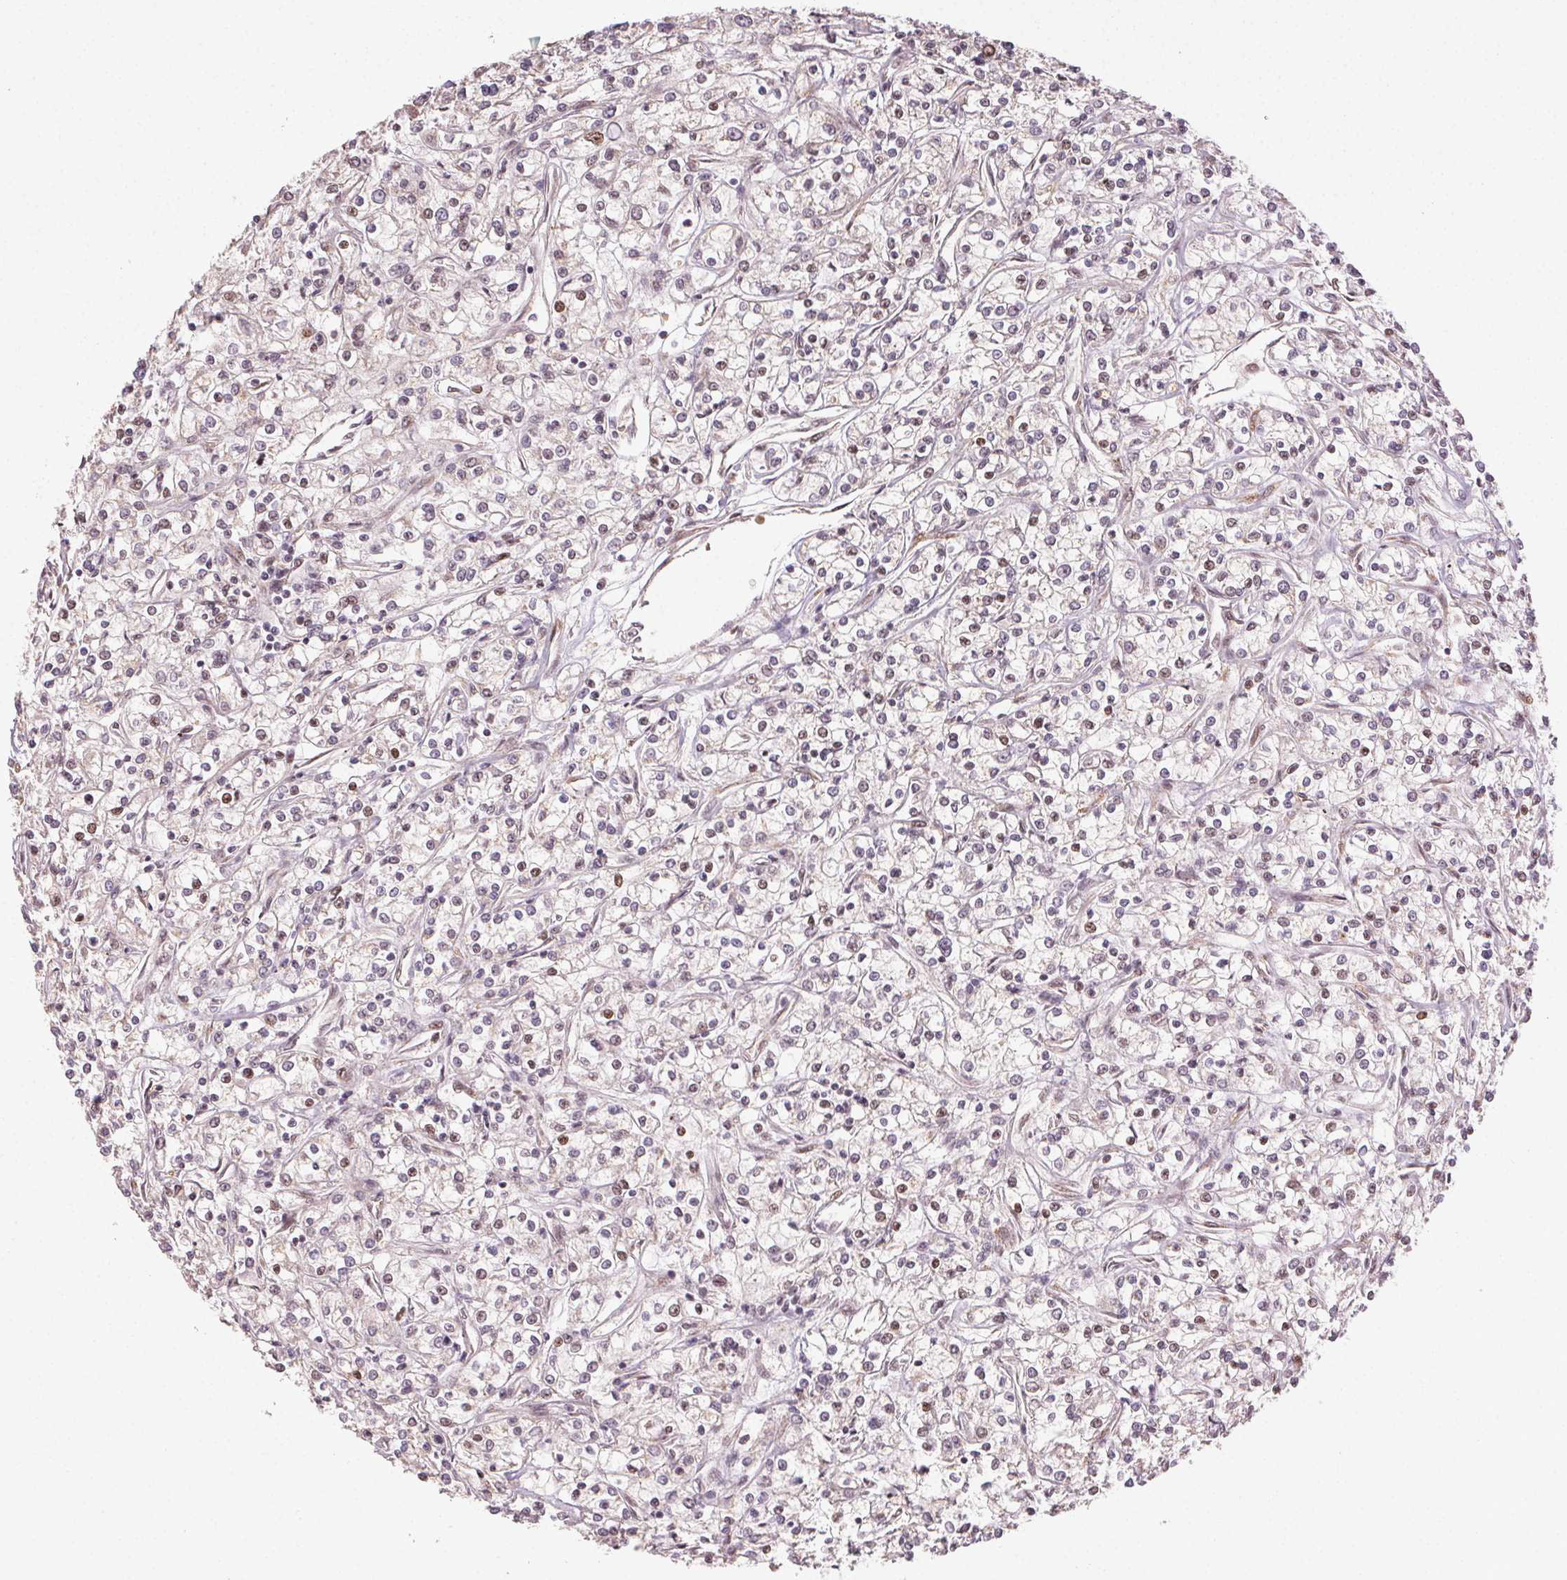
{"staining": {"intensity": "negative", "quantity": "none", "location": "none"}, "tissue": "renal cancer", "cell_type": "Tumor cells", "image_type": "cancer", "snomed": [{"axis": "morphology", "description": "Adenocarcinoma, NOS"}, {"axis": "topography", "description": "Kidney"}], "caption": "An immunohistochemistry photomicrograph of renal adenocarcinoma is shown. There is no staining in tumor cells of renal adenocarcinoma.", "gene": "TREML4", "patient": {"sex": "female", "age": 59}}